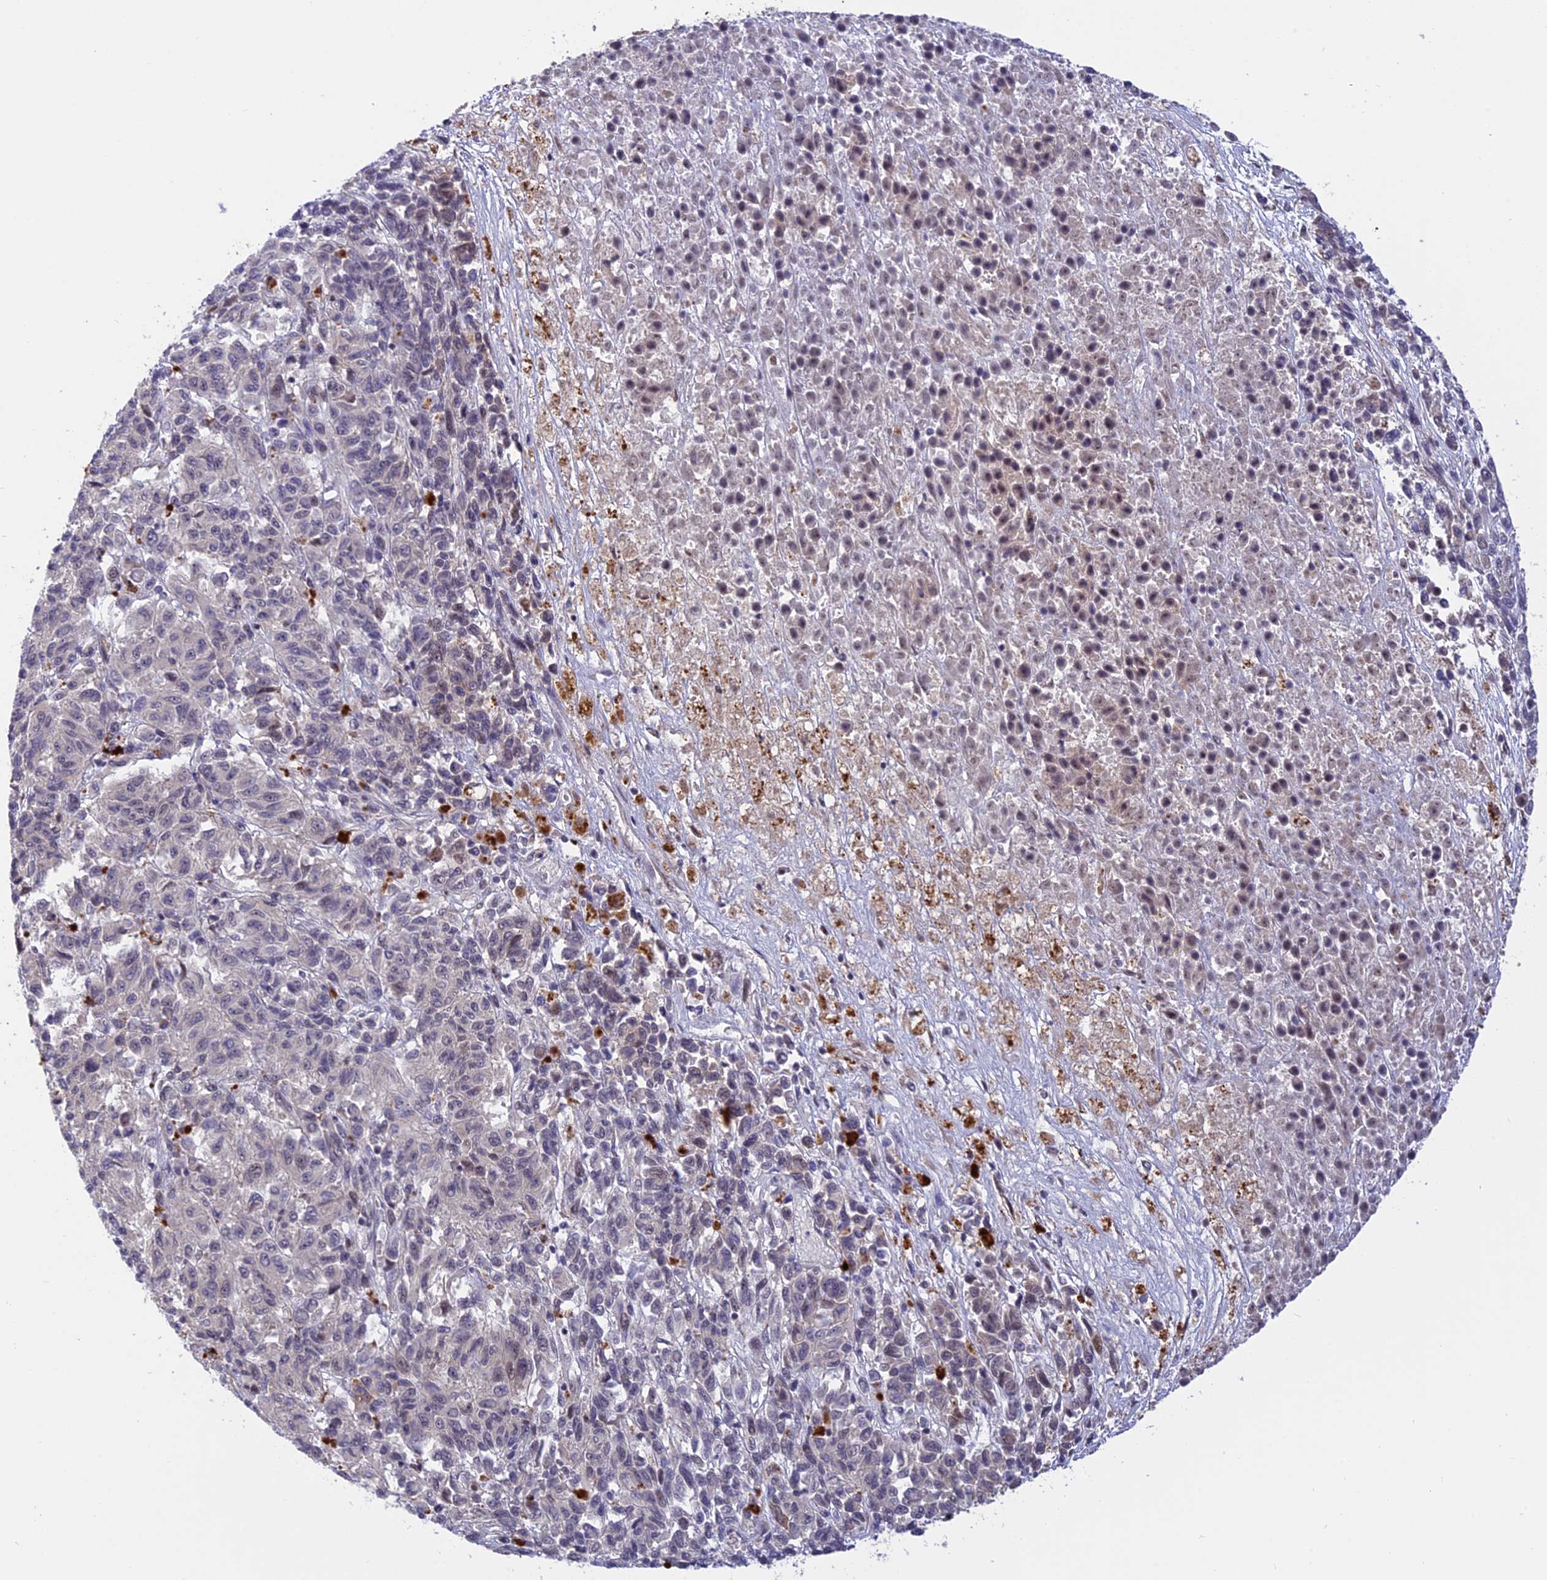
{"staining": {"intensity": "weak", "quantity": "<25%", "location": "nuclear"}, "tissue": "melanoma", "cell_type": "Tumor cells", "image_type": "cancer", "snomed": [{"axis": "morphology", "description": "Malignant melanoma, Metastatic site"}, {"axis": "topography", "description": "Lung"}], "caption": "Micrograph shows no significant protein staining in tumor cells of malignant melanoma (metastatic site).", "gene": "POLR2C", "patient": {"sex": "male", "age": 64}}